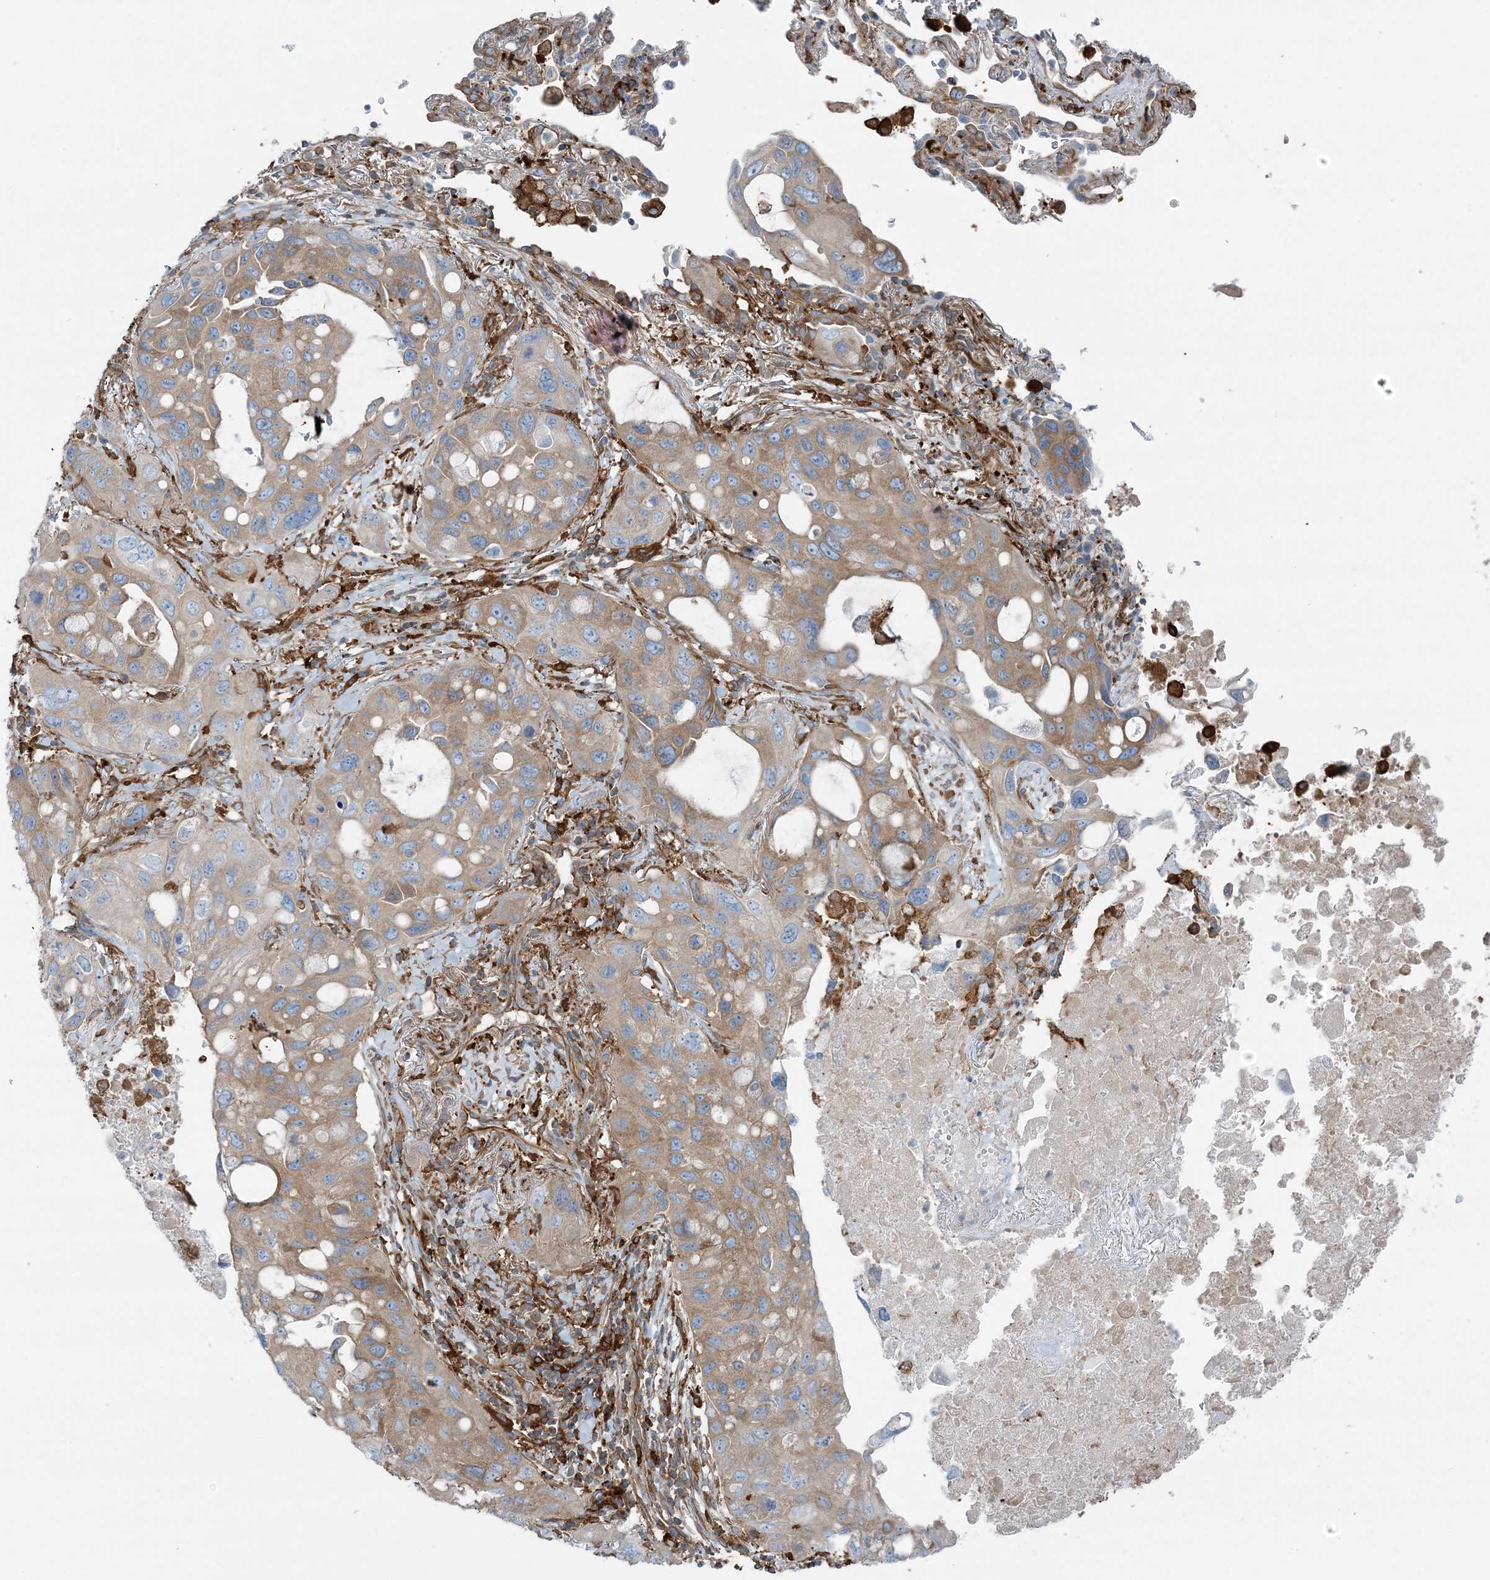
{"staining": {"intensity": "moderate", "quantity": ">75%", "location": "cytoplasmic/membranous"}, "tissue": "lung cancer", "cell_type": "Tumor cells", "image_type": "cancer", "snomed": [{"axis": "morphology", "description": "Squamous cell carcinoma, NOS"}, {"axis": "topography", "description": "Lung"}], "caption": "Moderate cytoplasmic/membranous staining for a protein is seen in about >75% of tumor cells of squamous cell carcinoma (lung) using IHC.", "gene": "SNX2", "patient": {"sex": "female", "age": 73}}